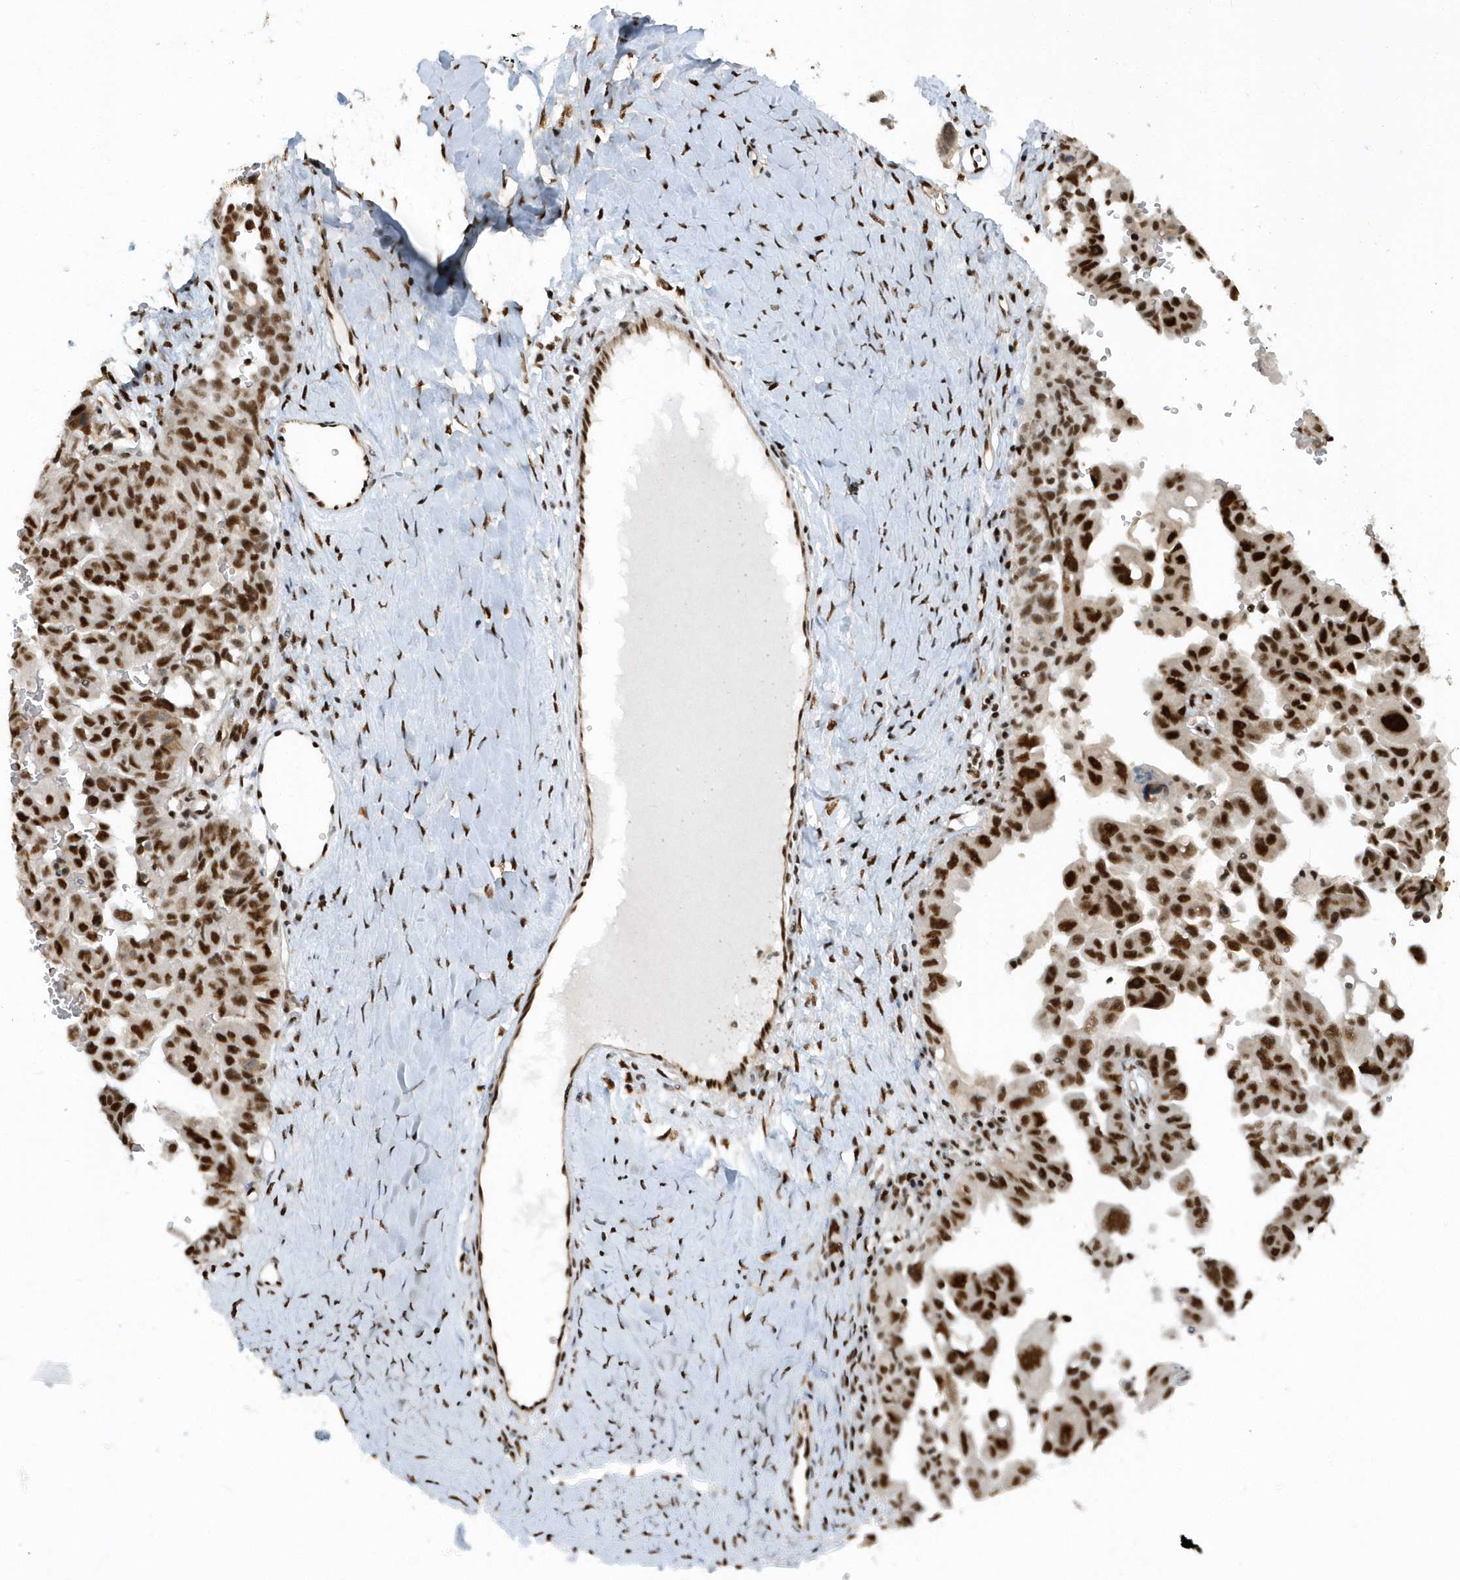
{"staining": {"intensity": "strong", "quantity": ">75%", "location": "nuclear"}, "tissue": "ovarian cancer", "cell_type": "Tumor cells", "image_type": "cancer", "snomed": [{"axis": "morphology", "description": "Carcinoma, endometroid"}, {"axis": "topography", "description": "Ovary"}], "caption": "Strong nuclear protein expression is seen in about >75% of tumor cells in ovarian cancer.", "gene": "SEPHS1", "patient": {"sex": "female", "age": 62}}